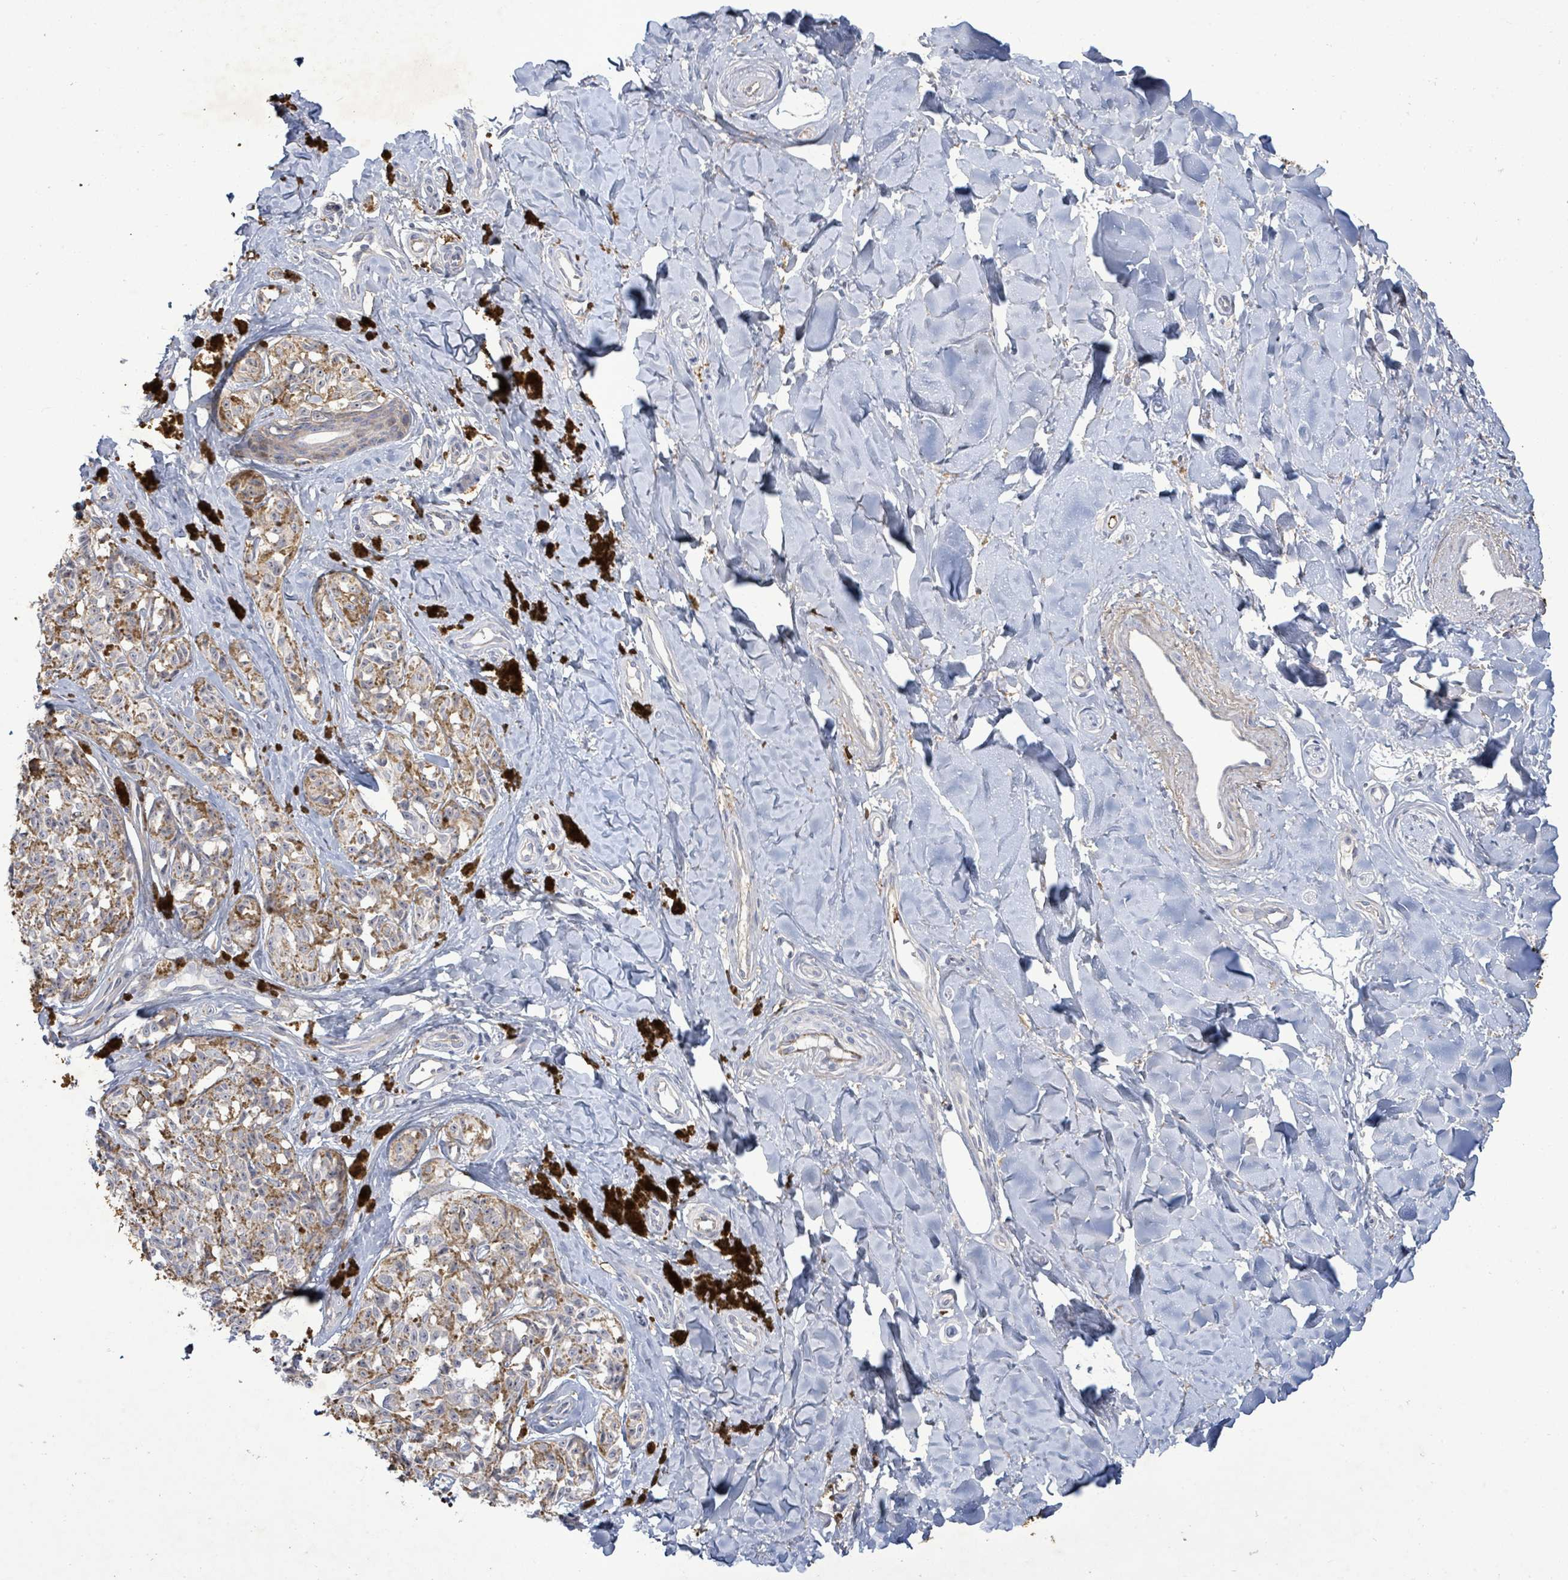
{"staining": {"intensity": "weak", "quantity": "25%-75%", "location": "cytoplasmic/membranous"}, "tissue": "melanoma", "cell_type": "Tumor cells", "image_type": "cancer", "snomed": [{"axis": "morphology", "description": "Malignant melanoma, NOS"}, {"axis": "topography", "description": "Skin"}], "caption": "Immunohistochemical staining of melanoma displays low levels of weak cytoplasmic/membranous protein staining in approximately 25%-75% of tumor cells.", "gene": "FAM210A", "patient": {"sex": "female", "age": 65}}